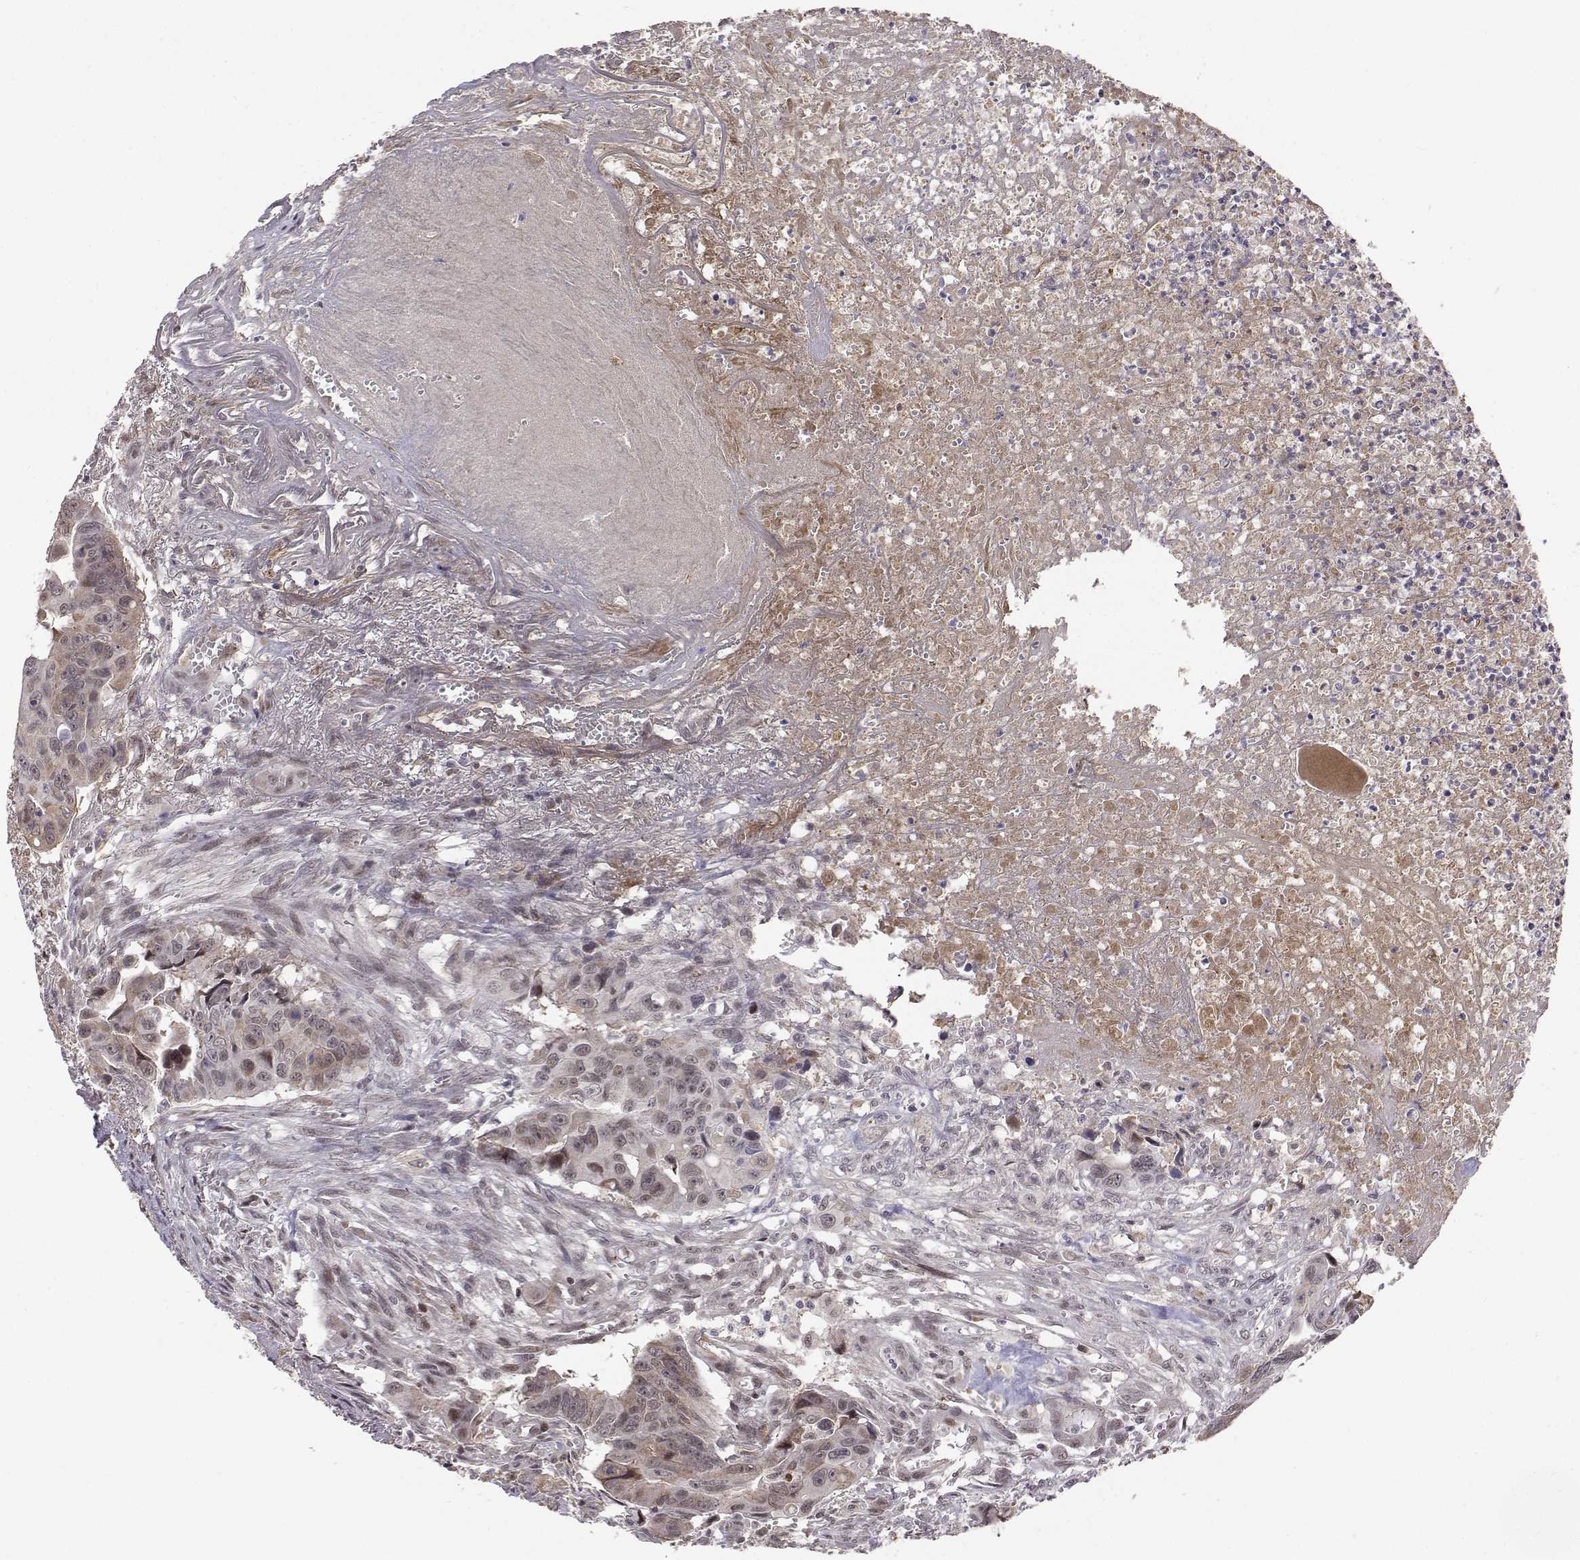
{"staining": {"intensity": "weak", "quantity": "25%-75%", "location": "nuclear"}, "tissue": "colorectal cancer", "cell_type": "Tumor cells", "image_type": "cancer", "snomed": [{"axis": "morphology", "description": "Adenocarcinoma, NOS"}, {"axis": "topography", "description": "Colon"}], "caption": "Immunohistochemistry (DAB (3,3'-diaminobenzidine)) staining of colorectal cancer exhibits weak nuclear protein staining in about 25%-75% of tumor cells.", "gene": "ITGA7", "patient": {"sex": "female", "age": 87}}